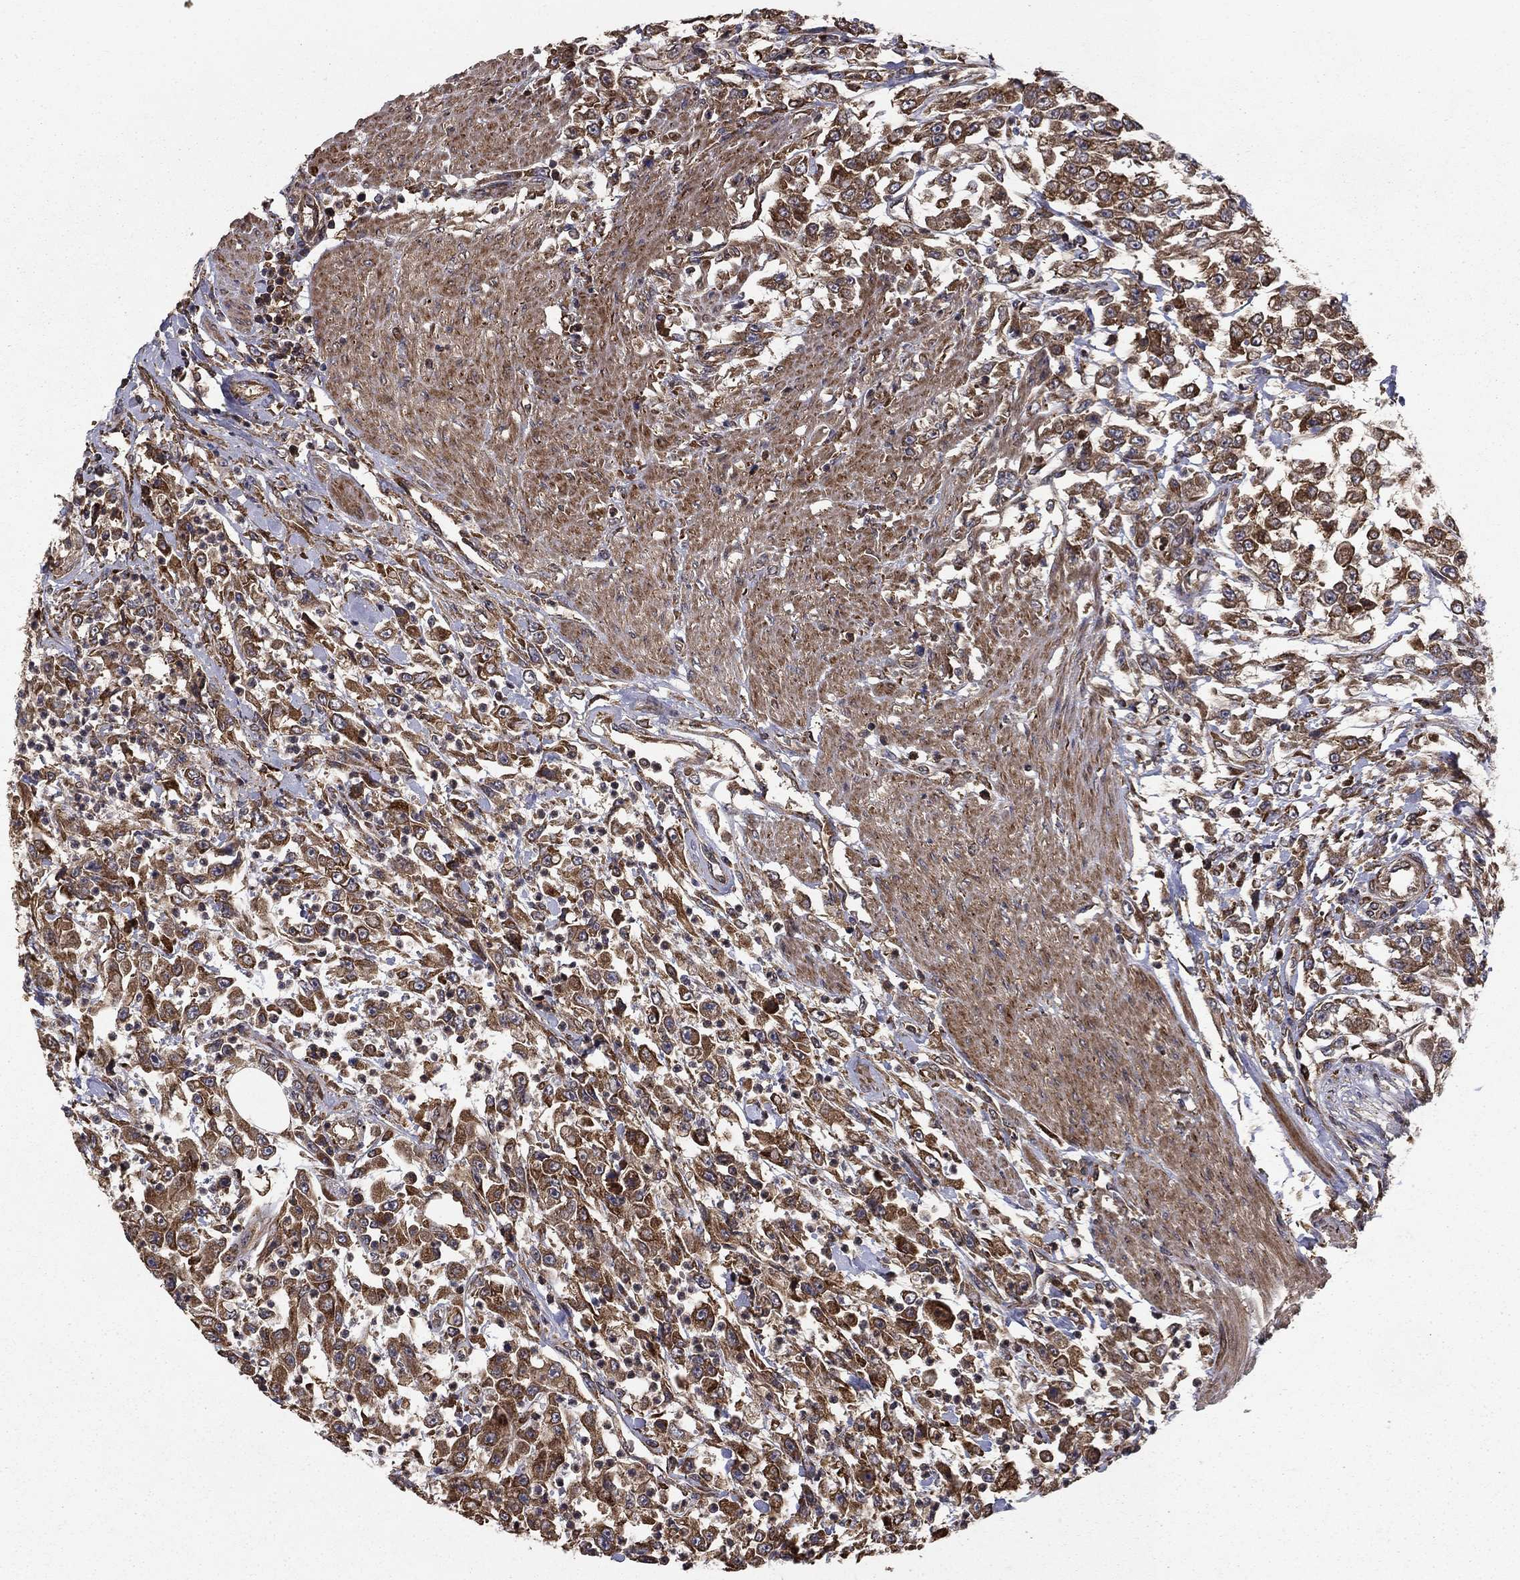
{"staining": {"intensity": "moderate", "quantity": "25%-75%", "location": "cytoplasmic/membranous"}, "tissue": "urothelial cancer", "cell_type": "Tumor cells", "image_type": "cancer", "snomed": [{"axis": "morphology", "description": "Urothelial carcinoma, High grade"}, {"axis": "topography", "description": "Urinary bladder"}], "caption": "Immunohistochemistry (IHC) photomicrograph of neoplastic tissue: human high-grade urothelial carcinoma stained using IHC exhibits medium levels of moderate protein expression localized specifically in the cytoplasmic/membranous of tumor cells, appearing as a cytoplasmic/membranous brown color.", "gene": "BABAM2", "patient": {"sex": "male", "age": 46}}